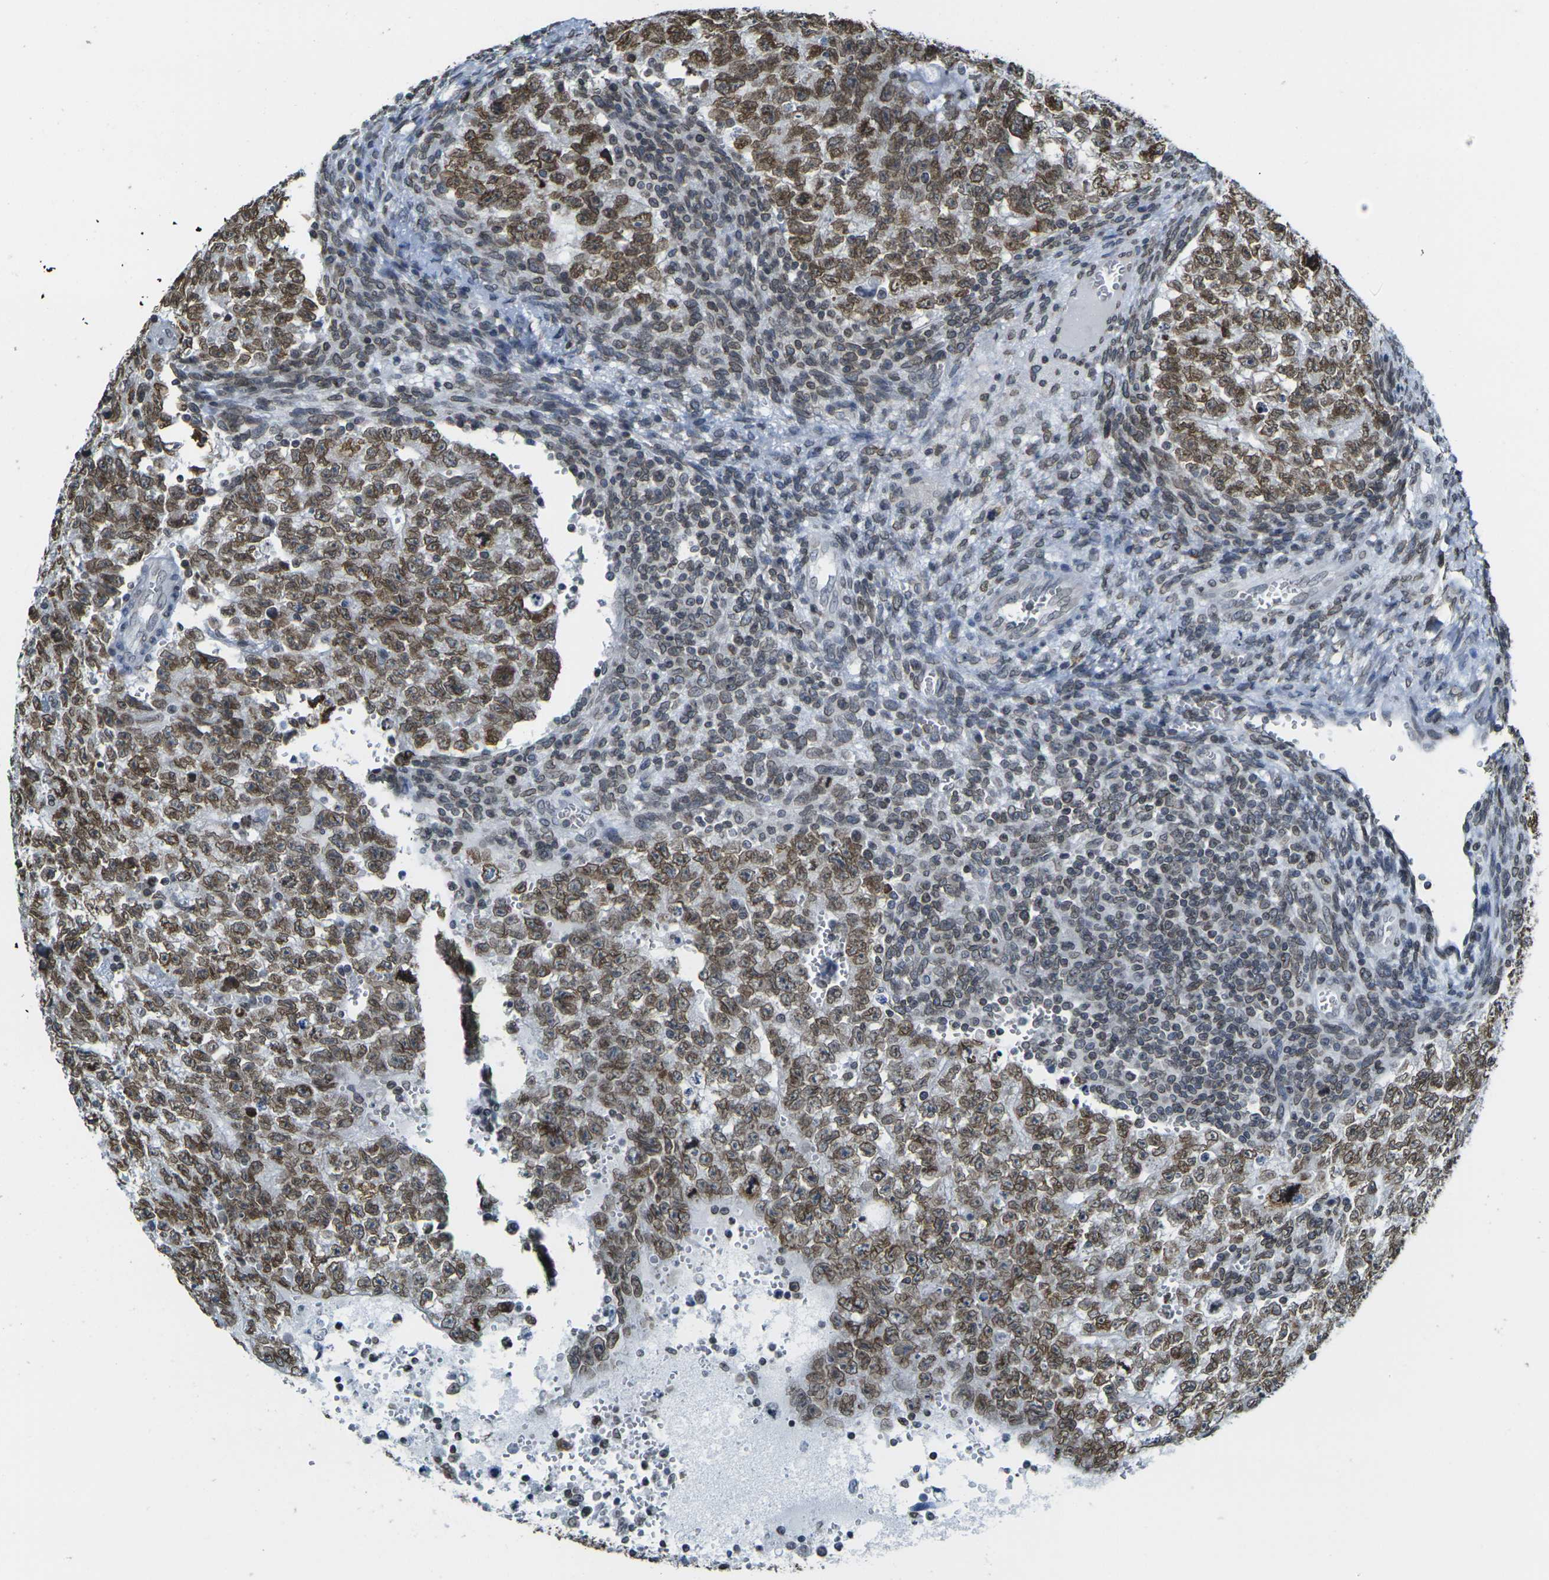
{"staining": {"intensity": "strong", "quantity": ">75%", "location": "cytoplasmic/membranous,nuclear"}, "tissue": "testis cancer", "cell_type": "Tumor cells", "image_type": "cancer", "snomed": [{"axis": "morphology", "description": "Seminoma, NOS"}, {"axis": "morphology", "description": "Carcinoma, Embryonal, NOS"}, {"axis": "topography", "description": "Testis"}], "caption": "Protein expression analysis of human testis cancer (embryonal carcinoma) reveals strong cytoplasmic/membranous and nuclear expression in approximately >75% of tumor cells.", "gene": "BRDT", "patient": {"sex": "male", "age": 38}}